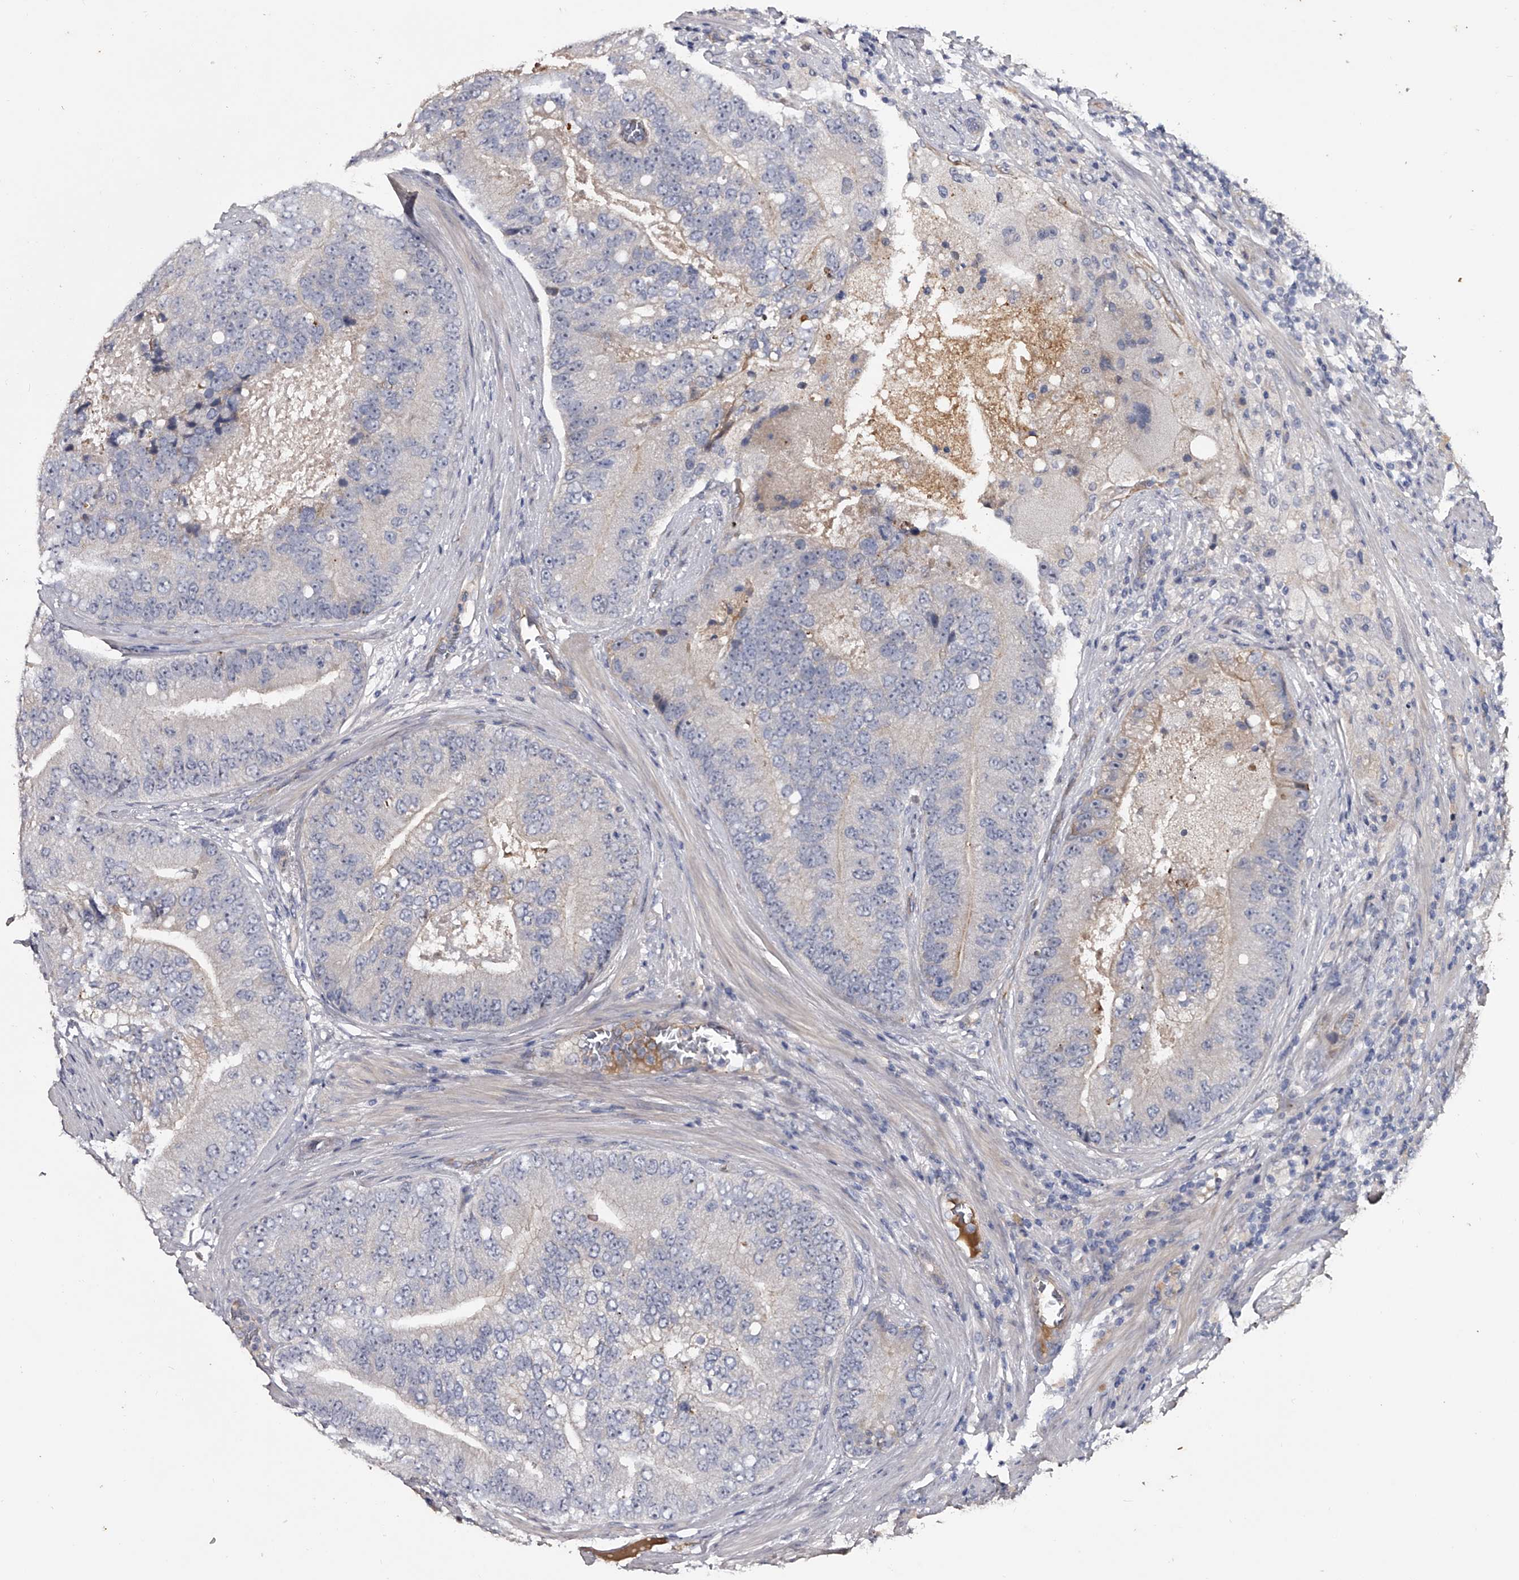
{"staining": {"intensity": "negative", "quantity": "none", "location": "none"}, "tissue": "prostate cancer", "cell_type": "Tumor cells", "image_type": "cancer", "snomed": [{"axis": "morphology", "description": "Adenocarcinoma, High grade"}, {"axis": "topography", "description": "Prostate"}], "caption": "IHC image of neoplastic tissue: prostate cancer stained with DAB (3,3'-diaminobenzidine) shows no significant protein expression in tumor cells. (DAB (3,3'-diaminobenzidine) immunohistochemistry (IHC) with hematoxylin counter stain).", "gene": "MDN1", "patient": {"sex": "male", "age": 70}}